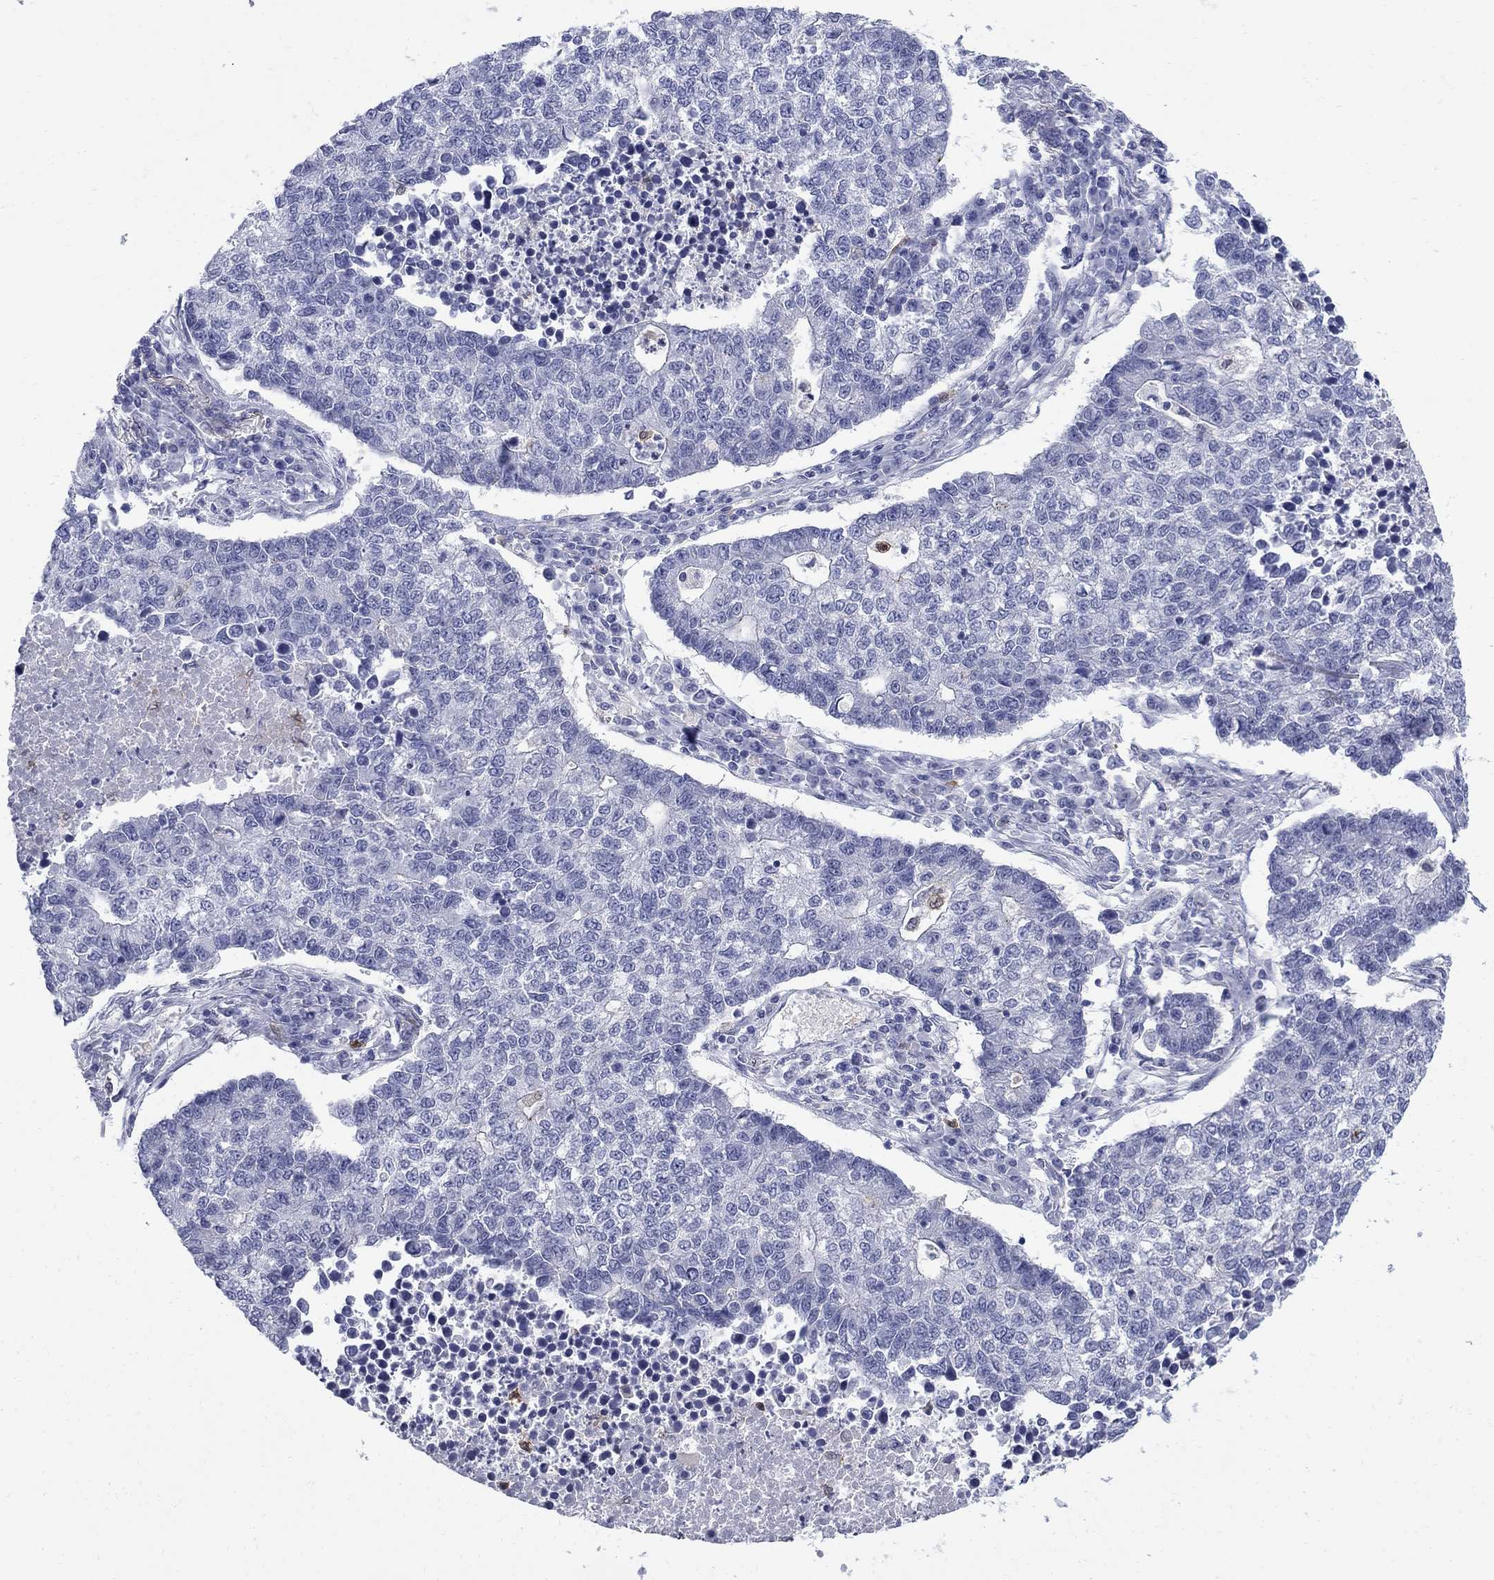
{"staining": {"intensity": "negative", "quantity": "none", "location": "none"}, "tissue": "lung cancer", "cell_type": "Tumor cells", "image_type": "cancer", "snomed": [{"axis": "morphology", "description": "Adenocarcinoma, NOS"}, {"axis": "topography", "description": "Lung"}], "caption": "DAB (3,3'-diaminobenzidine) immunohistochemical staining of human lung cancer demonstrates no significant positivity in tumor cells.", "gene": "SERPINB2", "patient": {"sex": "male", "age": 57}}